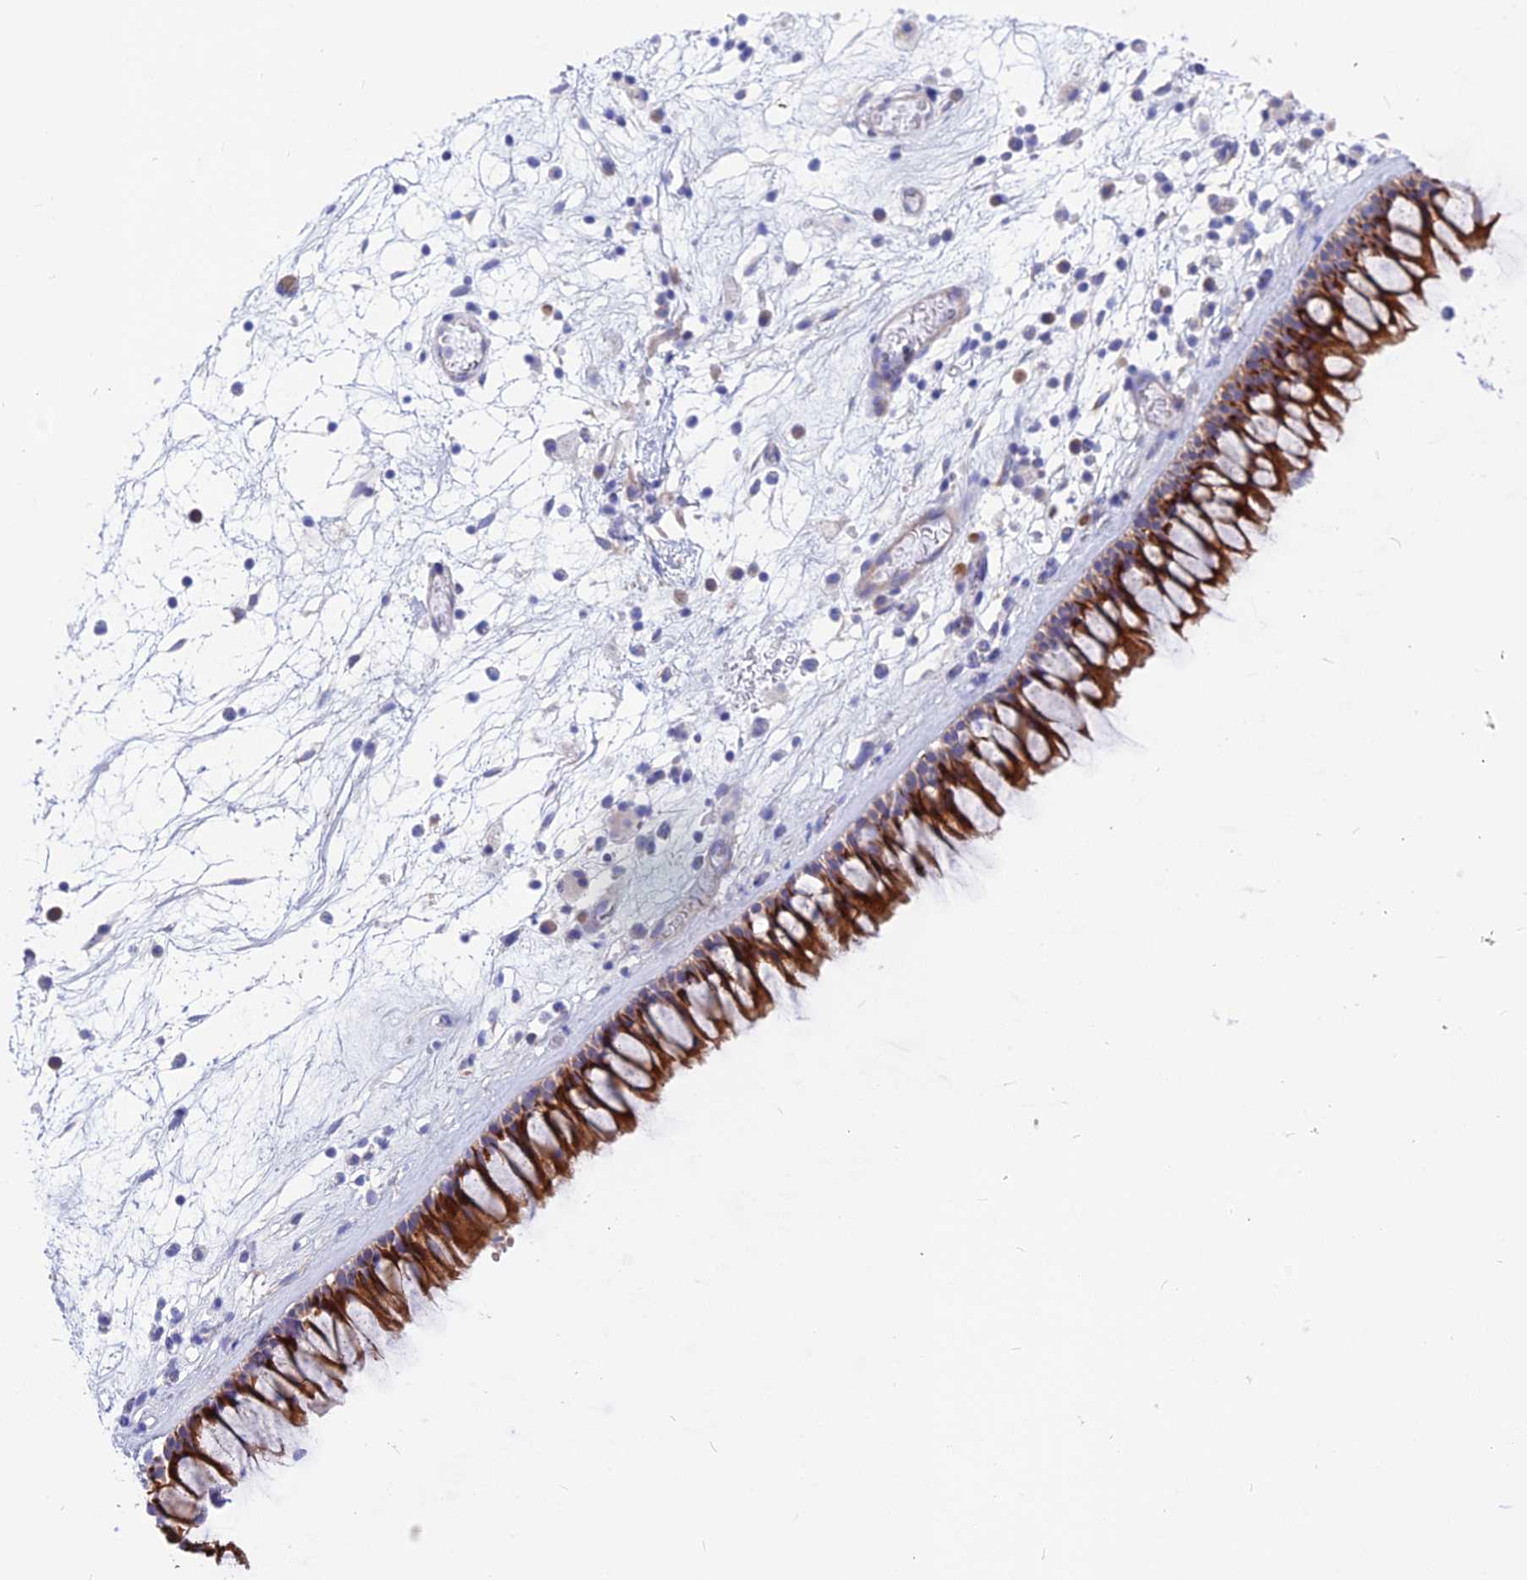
{"staining": {"intensity": "strong", "quantity": "25%-75%", "location": "cytoplasmic/membranous"}, "tissue": "nasopharynx", "cell_type": "Respiratory epithelial cells", "image_type": "normal", "snomed": [{"axis": "morphology", "description": "Normal tissue, NOS"}, {"axis": "morphology", "description": "Inflammation, NOS"}, {"axis": "morphology", "description": "Malignant melanoma, Metastatic site"}, {"axis": "topography", "description": "Nasopharynx"}], "caption": "About 25%-75% of respiratory epithelial cells in normal nasopharynx display strong cytoplasmic/membranous protein expression as visualized by brown immunohistochemical staining.", "gene": "LZTFL1", "patient": {"sex": "male", "age": 70}}